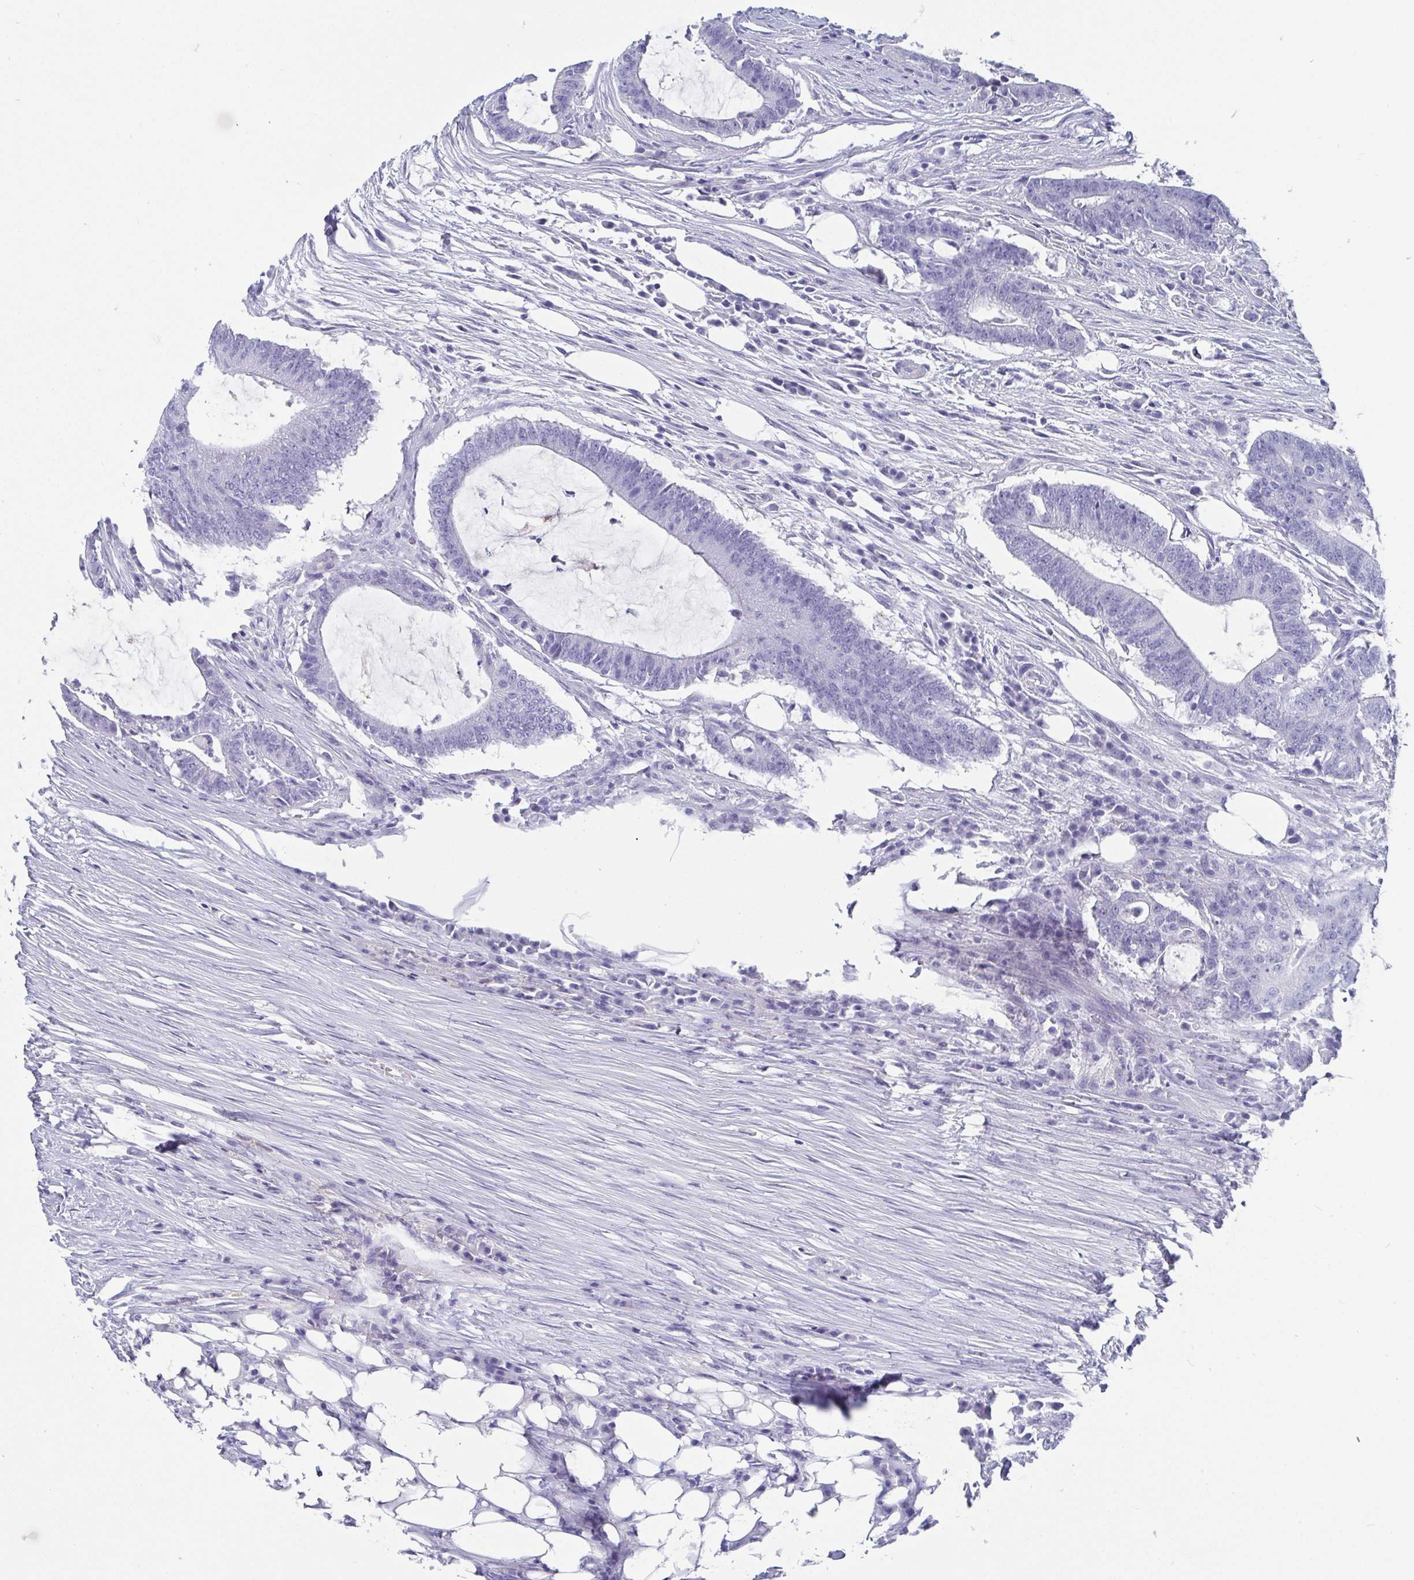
{"staining": {"intensity": "negative", "quantity": "none", "location": "none"}, "tissue": "colorectal cancer", "cell_type": "Tumor cells", "image_type": "cancer", "snomed": [{"axis": "morphology", "description": "Adenocarcinoma, NOS"}, {"axis": "topography", "description": "Colon"}], "caption": "Immunohistochemistry (IHC) histopathology image of human adenocarcinoma (colorectal) stained for a protein (brown), which reveals no positivity in tumor cells.", "gene": "SCGN", "patient": {"sex": "female", "age": 43}}